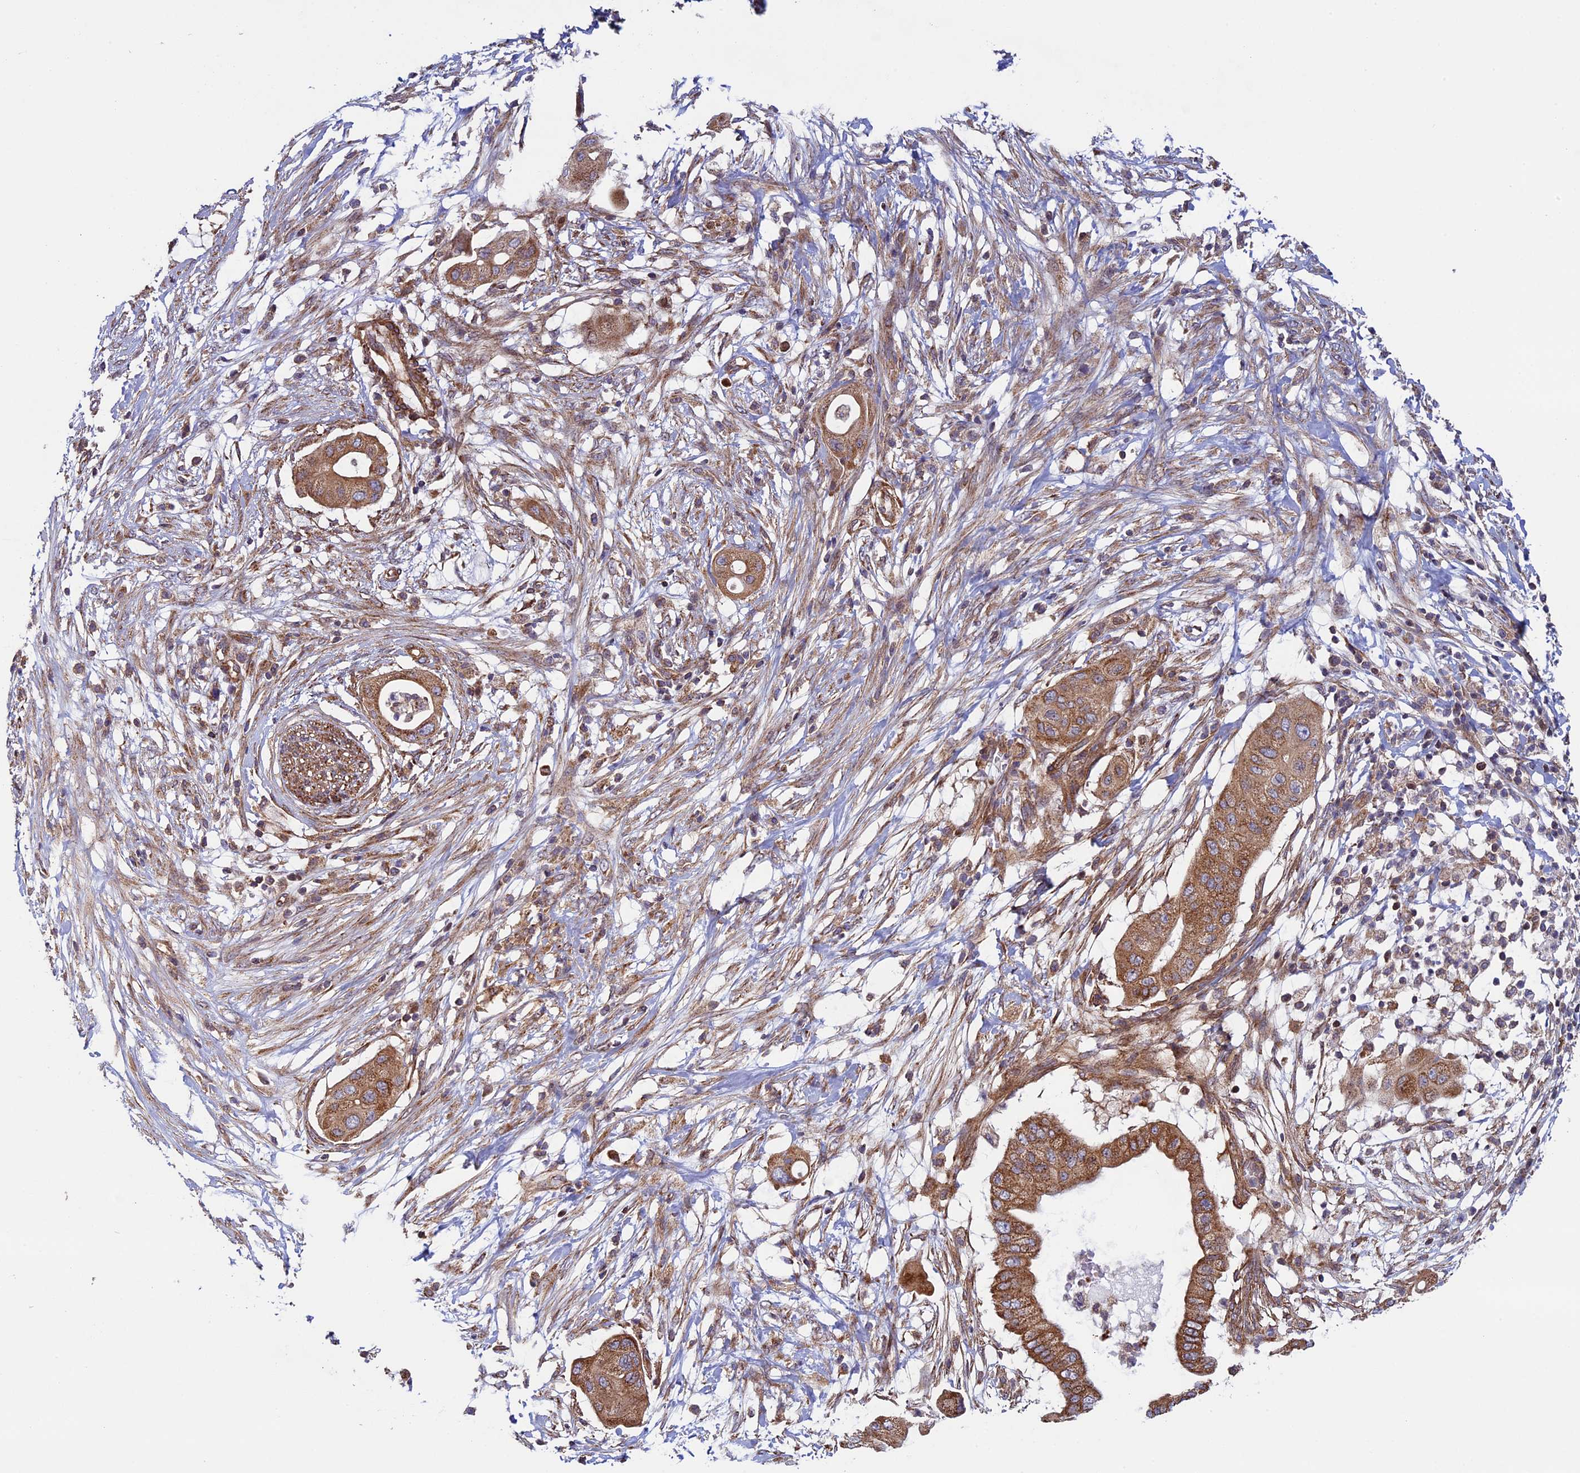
{"staining": {"intensity": "strong", "quantity": ">75%", "location": "cytoplasmic/membranous"}, "tissue": "pancreatic cancer", "cell_type": "Tumor cells", "image_type": "cancer", "snomed": [{"axis": "morphology", "description": "Adenocarcinoma, NOS"}, {"axis": "topography", "description": "Pancreas"}], "caption": "Human pancreatic adenocarcinoma stained for a protein (brown) exhibits strong cytoplasmic/membranous positive expression in approximately >75% of tumor cells.", "gene": "CCDC8", "patient": {"sex": "male", "age": 68}}